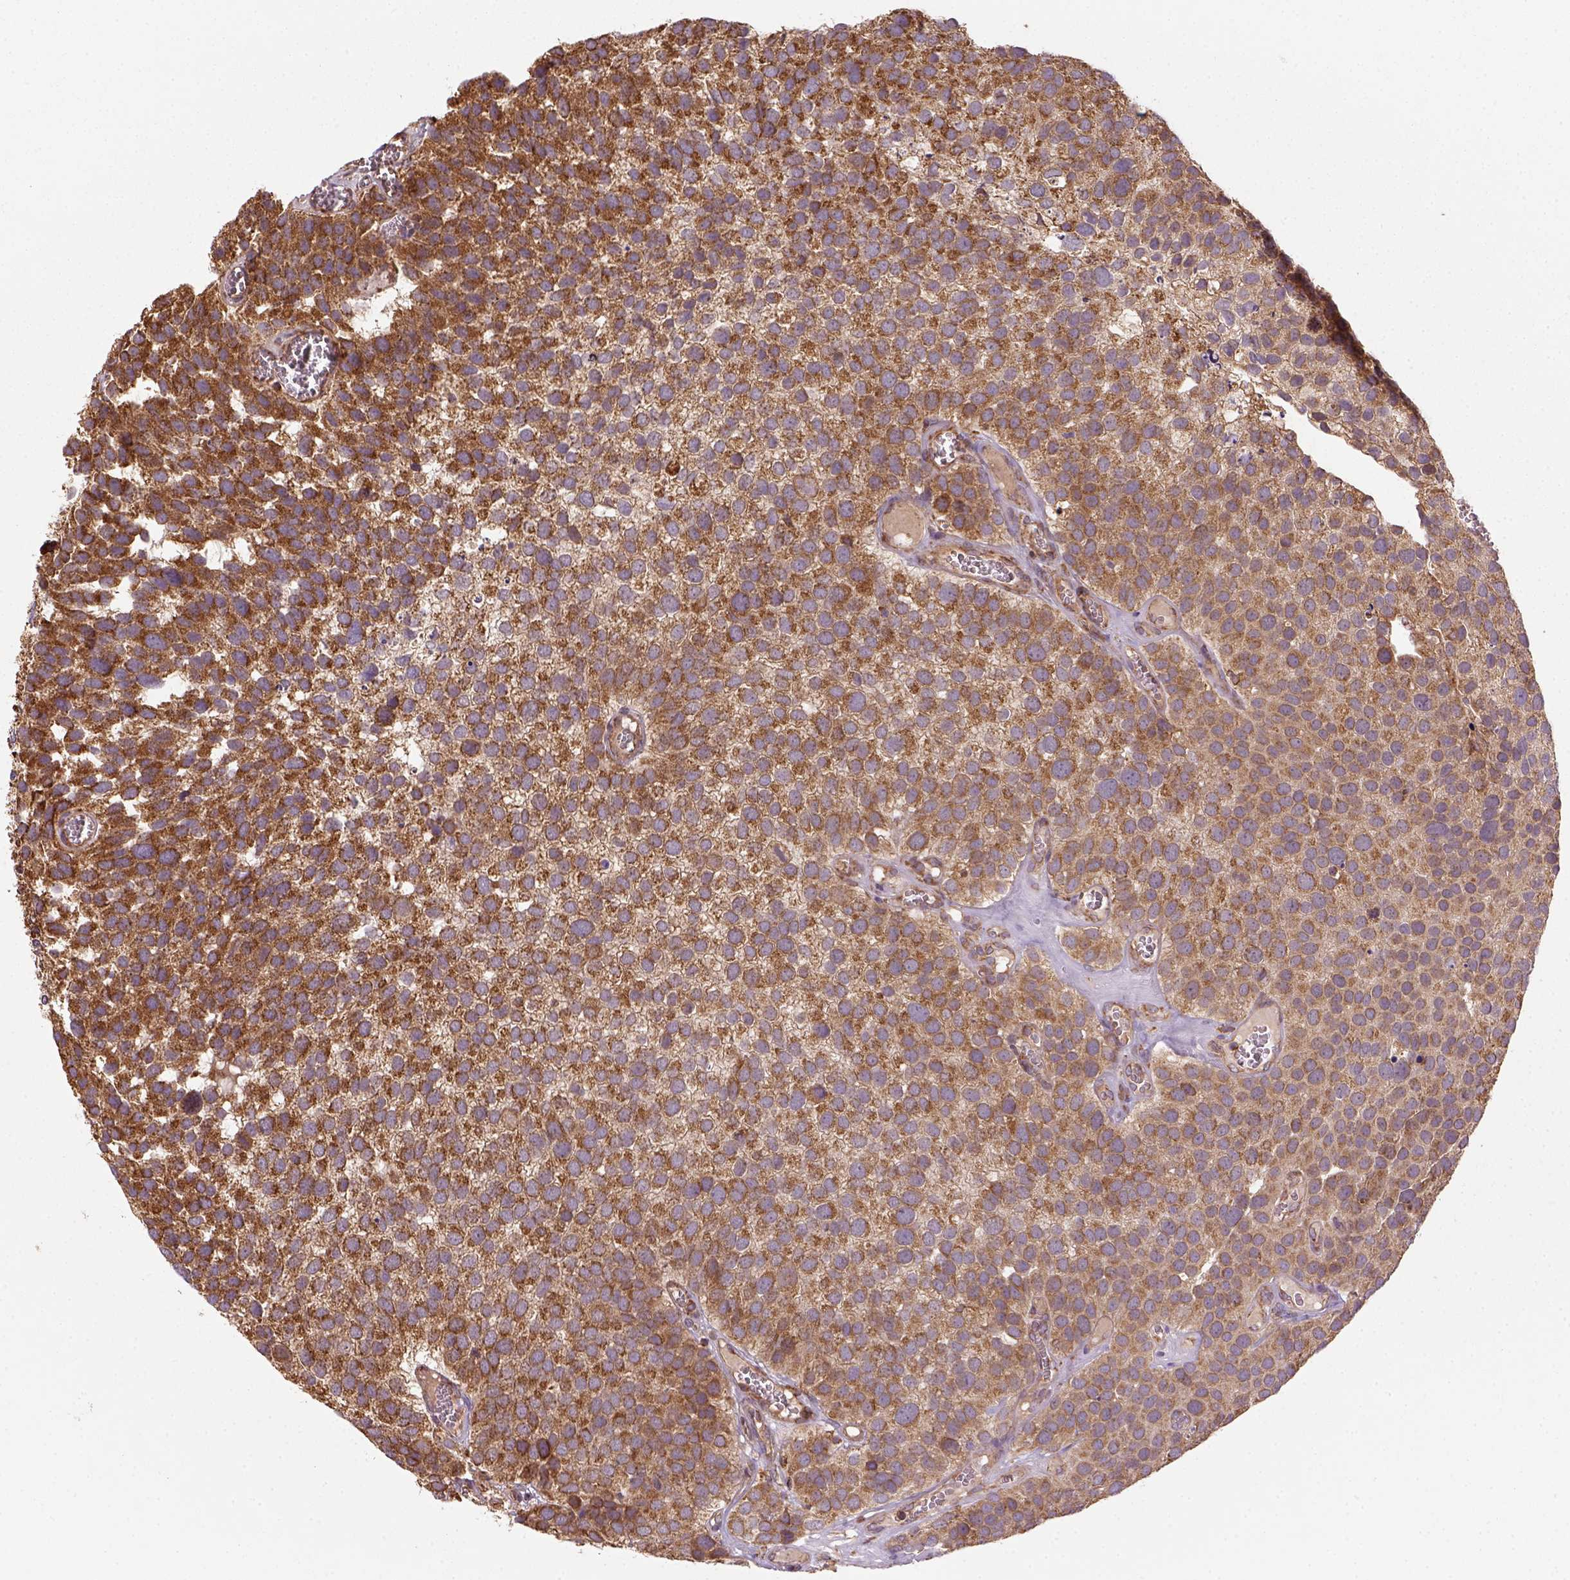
{"staining": {"intensity": "moderate", "quantity": ">75%", "location": "cytoplasmic/membranous"}, "tissue": "urothelial cancer", "cell_type": "Tumor cells", "image_type": "cancer", "snomed": [{"axis": "morphology", "description": "Urothelial carcinoma, Low grade"}, {"axis": "topography", "description": "Urinary bladder"}], "caption": "Immunohistochemical staining of human low-grade urothelial carcinoma displays medium levels of moderate cytoplasmic/membranous protein positivity in approximately >75% of tumor cells.", "gene": "MAPK8IP3", "patient": {"sex": "female", "age": 69}}